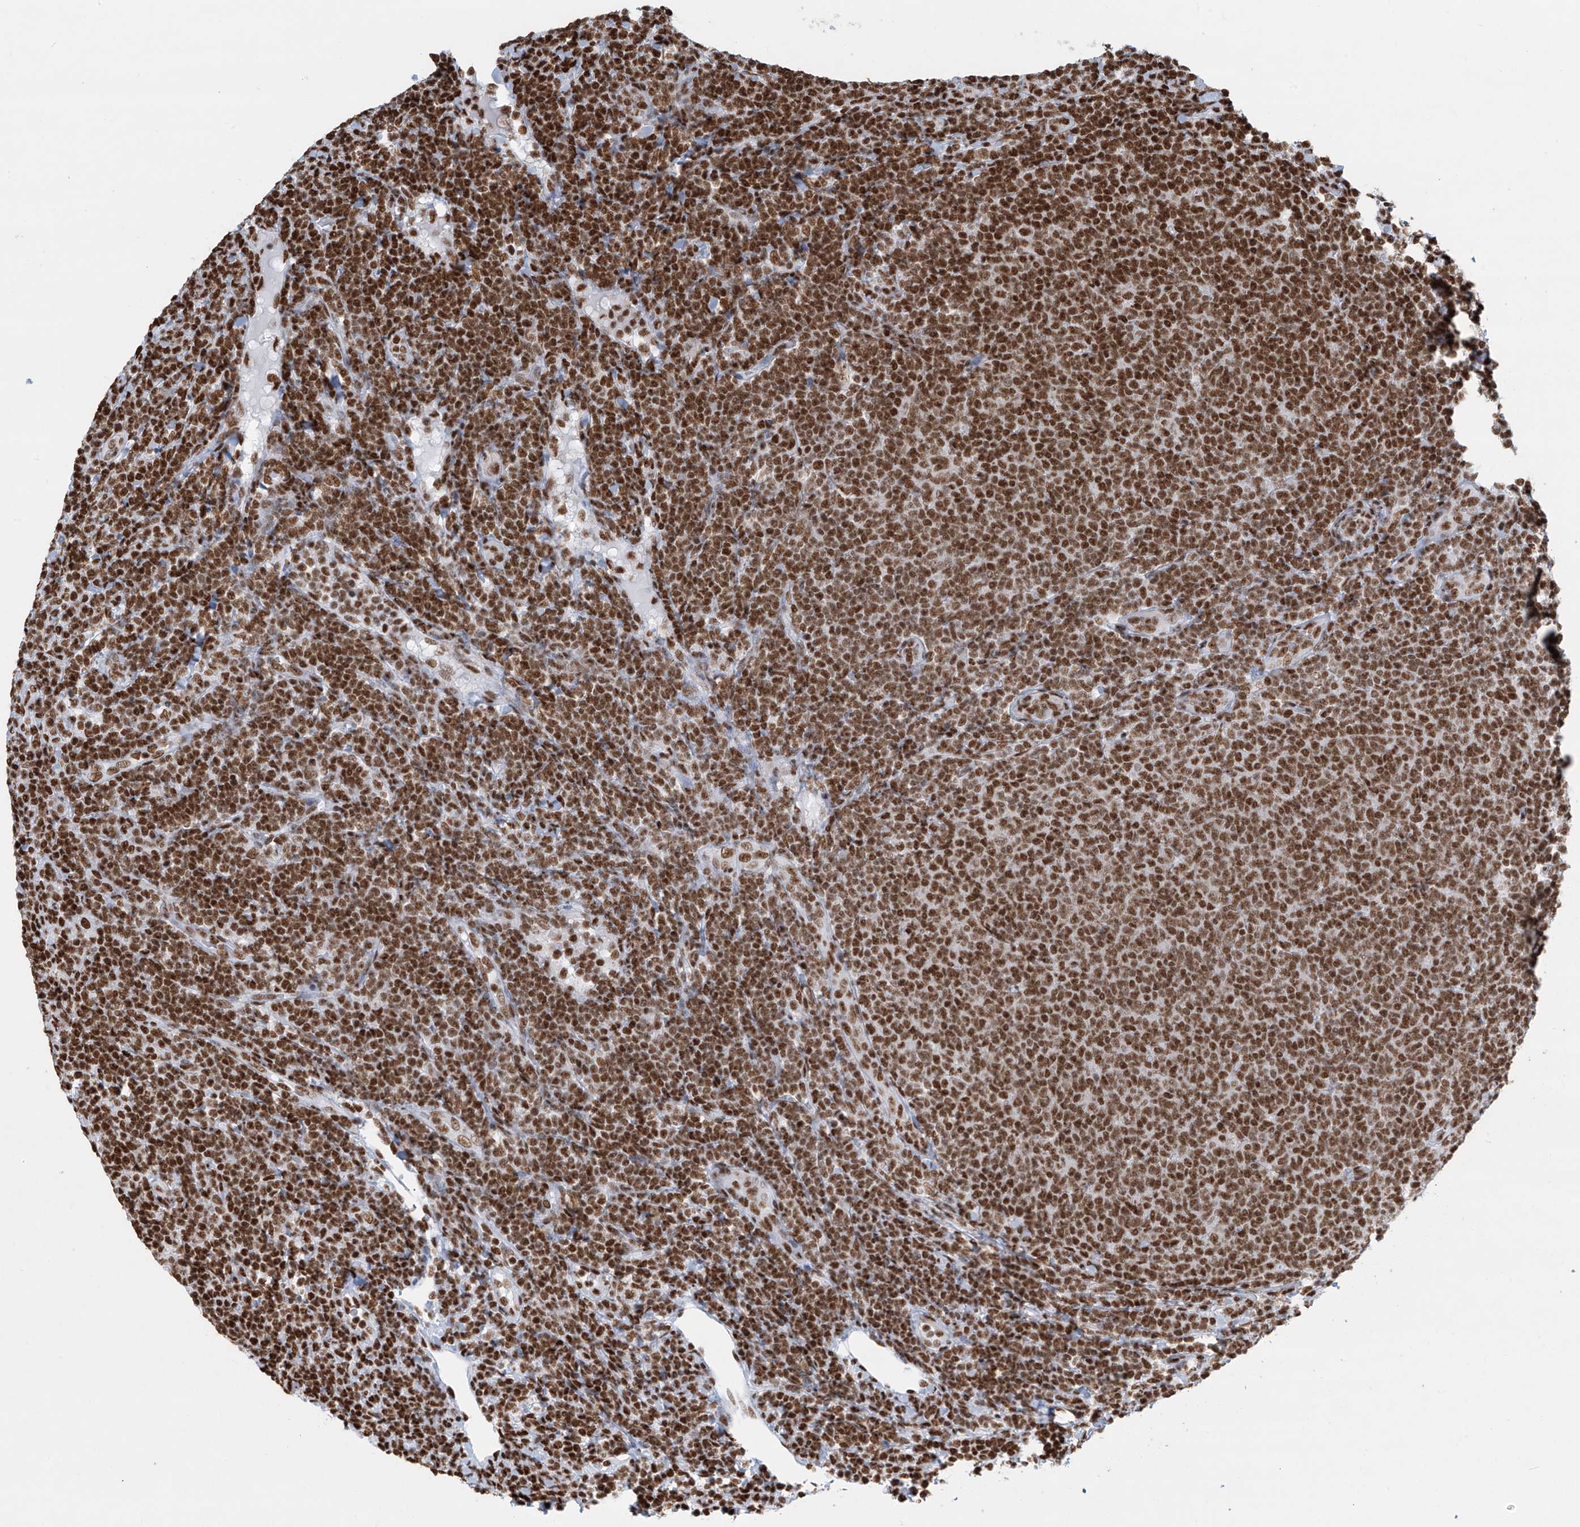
{"staining": {"intensity": "strong", "quantity": ">75%", "location": "nuclear"}, "tissue": "lymphoma", "cell_type": "Tumor cells", "image_type": "cancer", "snomed": [{"axis": "morphology", "description": "Malignant lymphoma, non-Hodgkin's type, Low grade"}, {"axis": "topography", "description": "Lymph node"}], "caption": "Protein staining of lymphoma tissue shows strong nuclear positivity in approximately >75% of tumor cells.", "gene": "SARNP", "patient": {"sex": "male", "age": 66}}